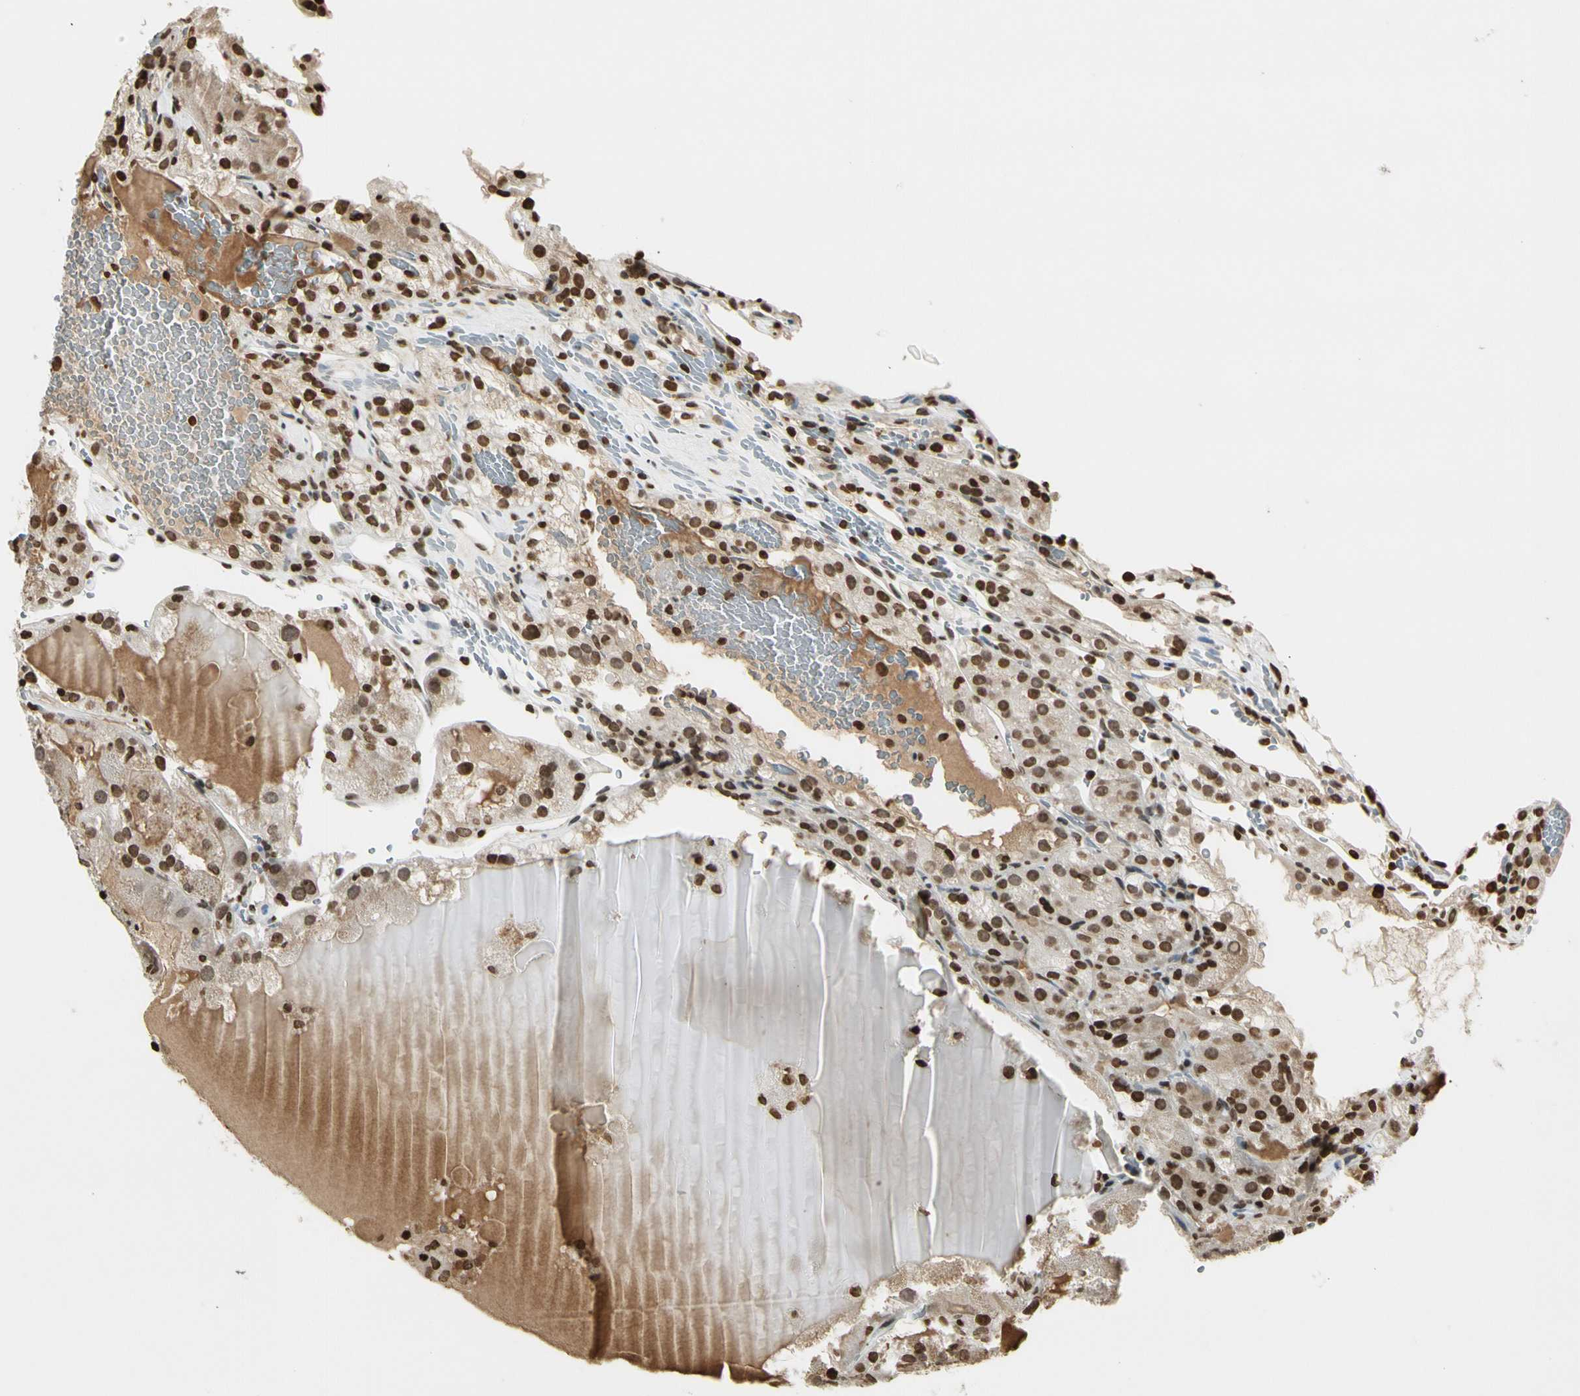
{"staining": {"intensity": "moderate", "quantity": "25%-75%", "location": "nuclear"}, "tissue": "renal cancer", "cell_type": "Tumor cells", "image_type": "cancer", "snomed": [{"axis": "morphology", "description": "Normal tissue, NOS"}, {"axis": "morphology", "description": "Adenocarcinoma, NOS"}, {"axis": "topography", "description": "Kidney"}], "caption": "Renal adenocarcinoma stained for a protein (brown) reveals moderate nuclear positive positivity in about 25%-75% of tumor cells.", "gene": "RORA", "patient": {"sex": "male", "age": 61}}